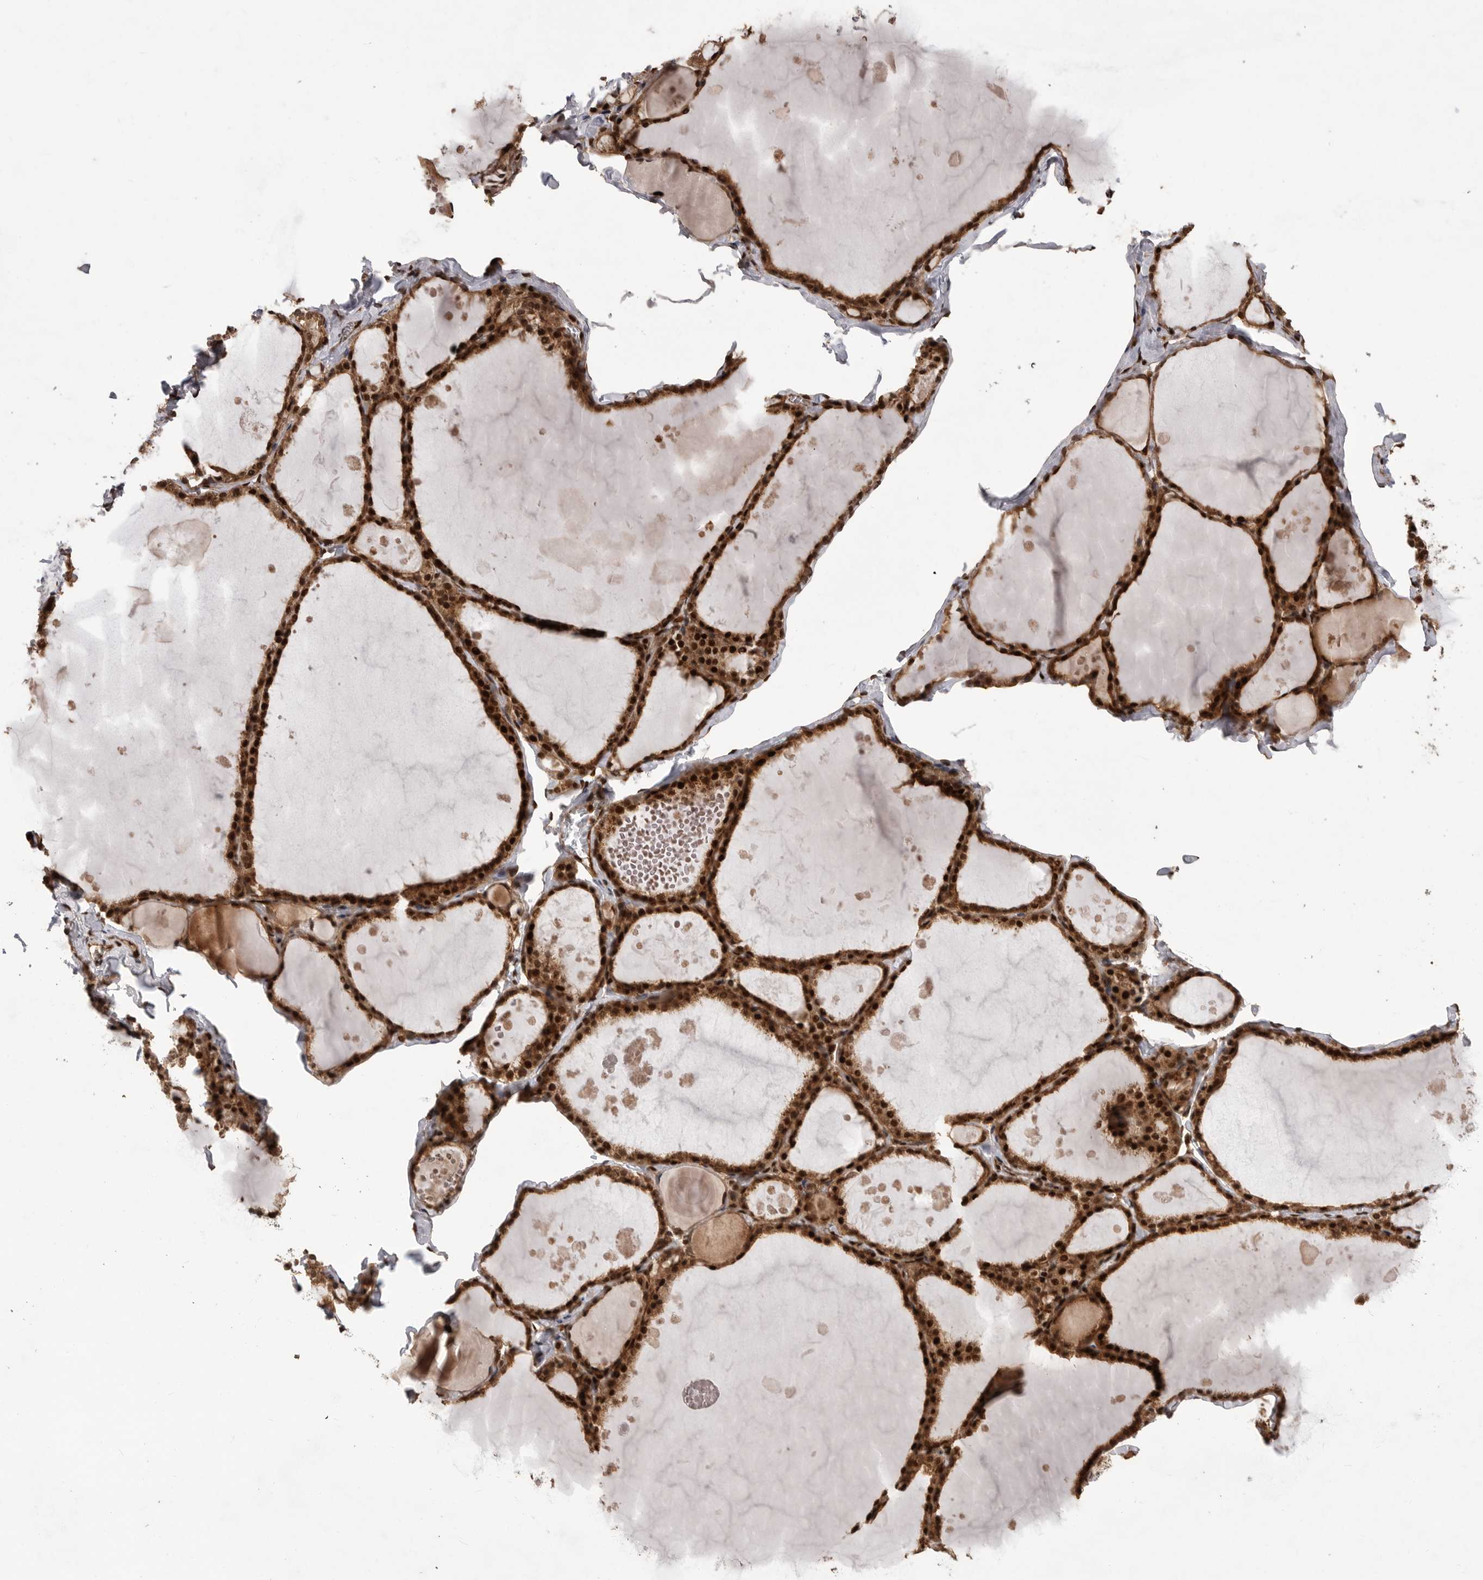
{"staining": {"intensity": "strong", "quantity": ">75%", "location": "cytoplasmic/membranous,nuclear"}, "tissue": "thyroid gland", "cell_type": "Glandular cells", "image_type": "normal", "snomed": [{"axis": "morphology", "description": "Normal tissue, NOS"}, {"axis": "topography", "description": "Thyroid gland"}], "caption": "This photomicrograph shows benign thyroid gland stained with immunohistochemistry to label a protein in brown. The cytoplasmic/membranous,nuclear of glandular cells show strong positivity for the protein. Nuclei are counter-stained blue.", "gene": "PPP1R8", "patient": {"sex": "male", "age": 56}}